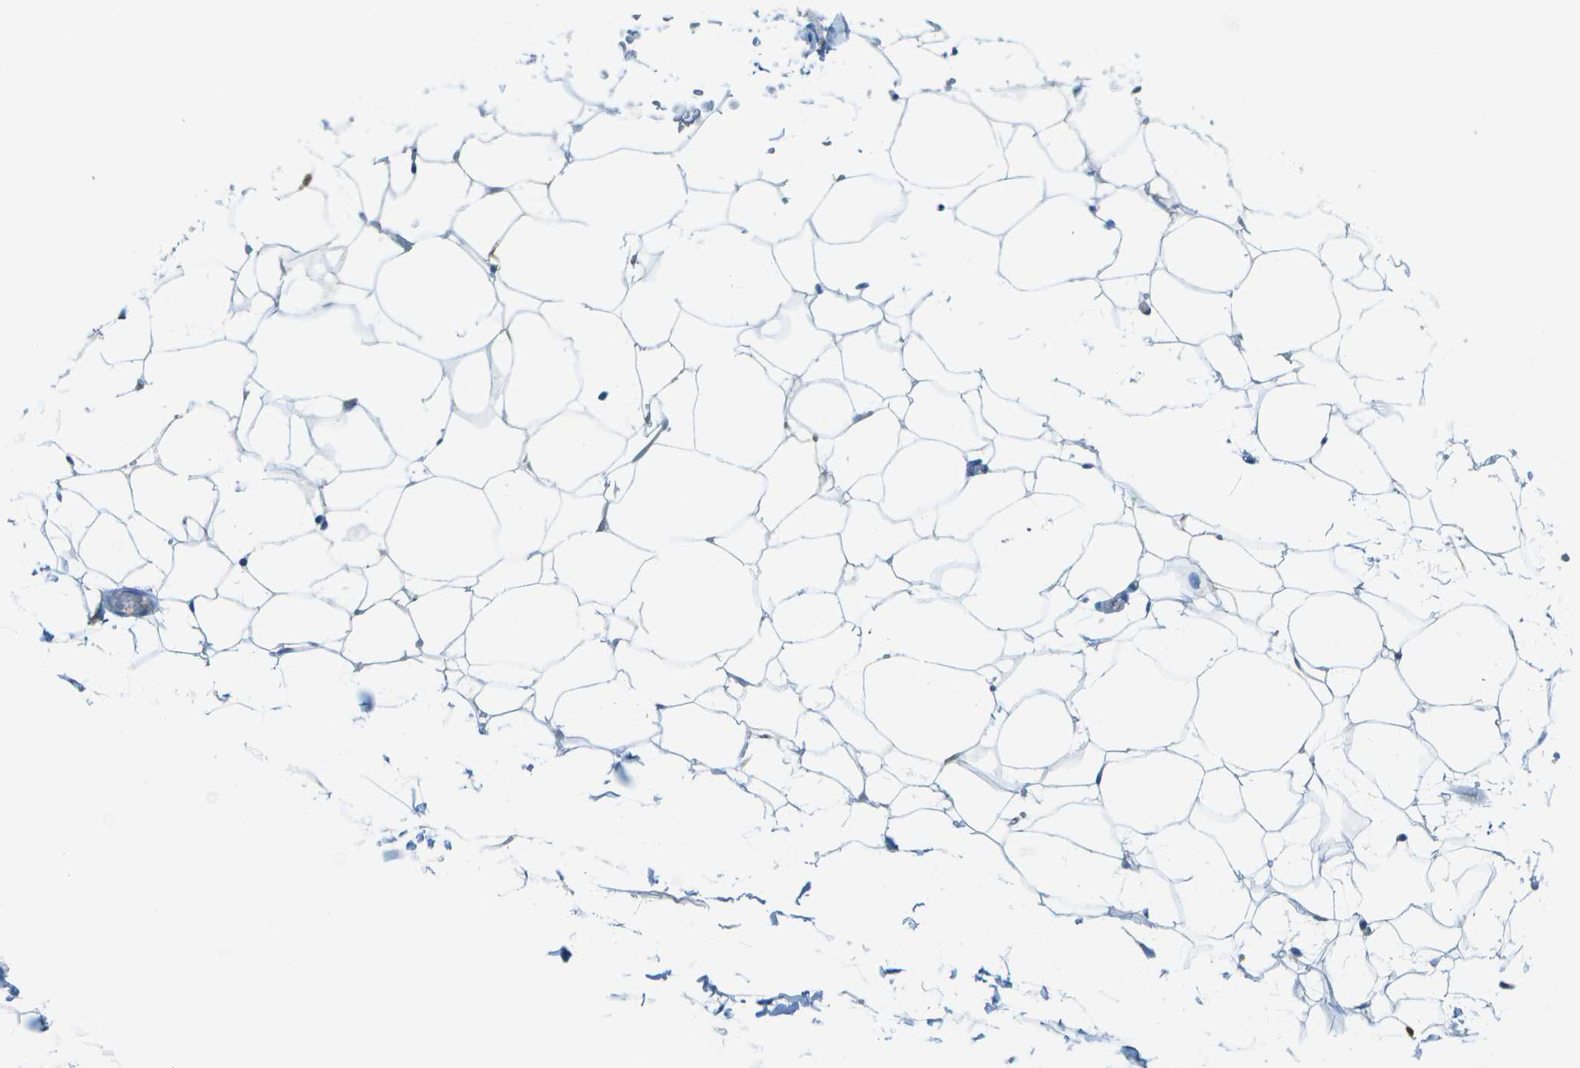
{"staining": {"intensity": "negative", "quantity": "none", "location": "none"}, "tissue": "adipose tissue", "cell_type": "Adipocytes", "image_type": "normal", "snomed": [{"axis": "morphology", "description": "Normal tissue, NOS"}, {"axis": "topography", "description": "Breast"}, {"axis": "topography", "description": "Soft tissue"}], "caption": "A micrograph of human adipose tissue is negative for staining in adipocytes.", "gene": "C1S", "patient": {"sex": "female", "age": 75}}